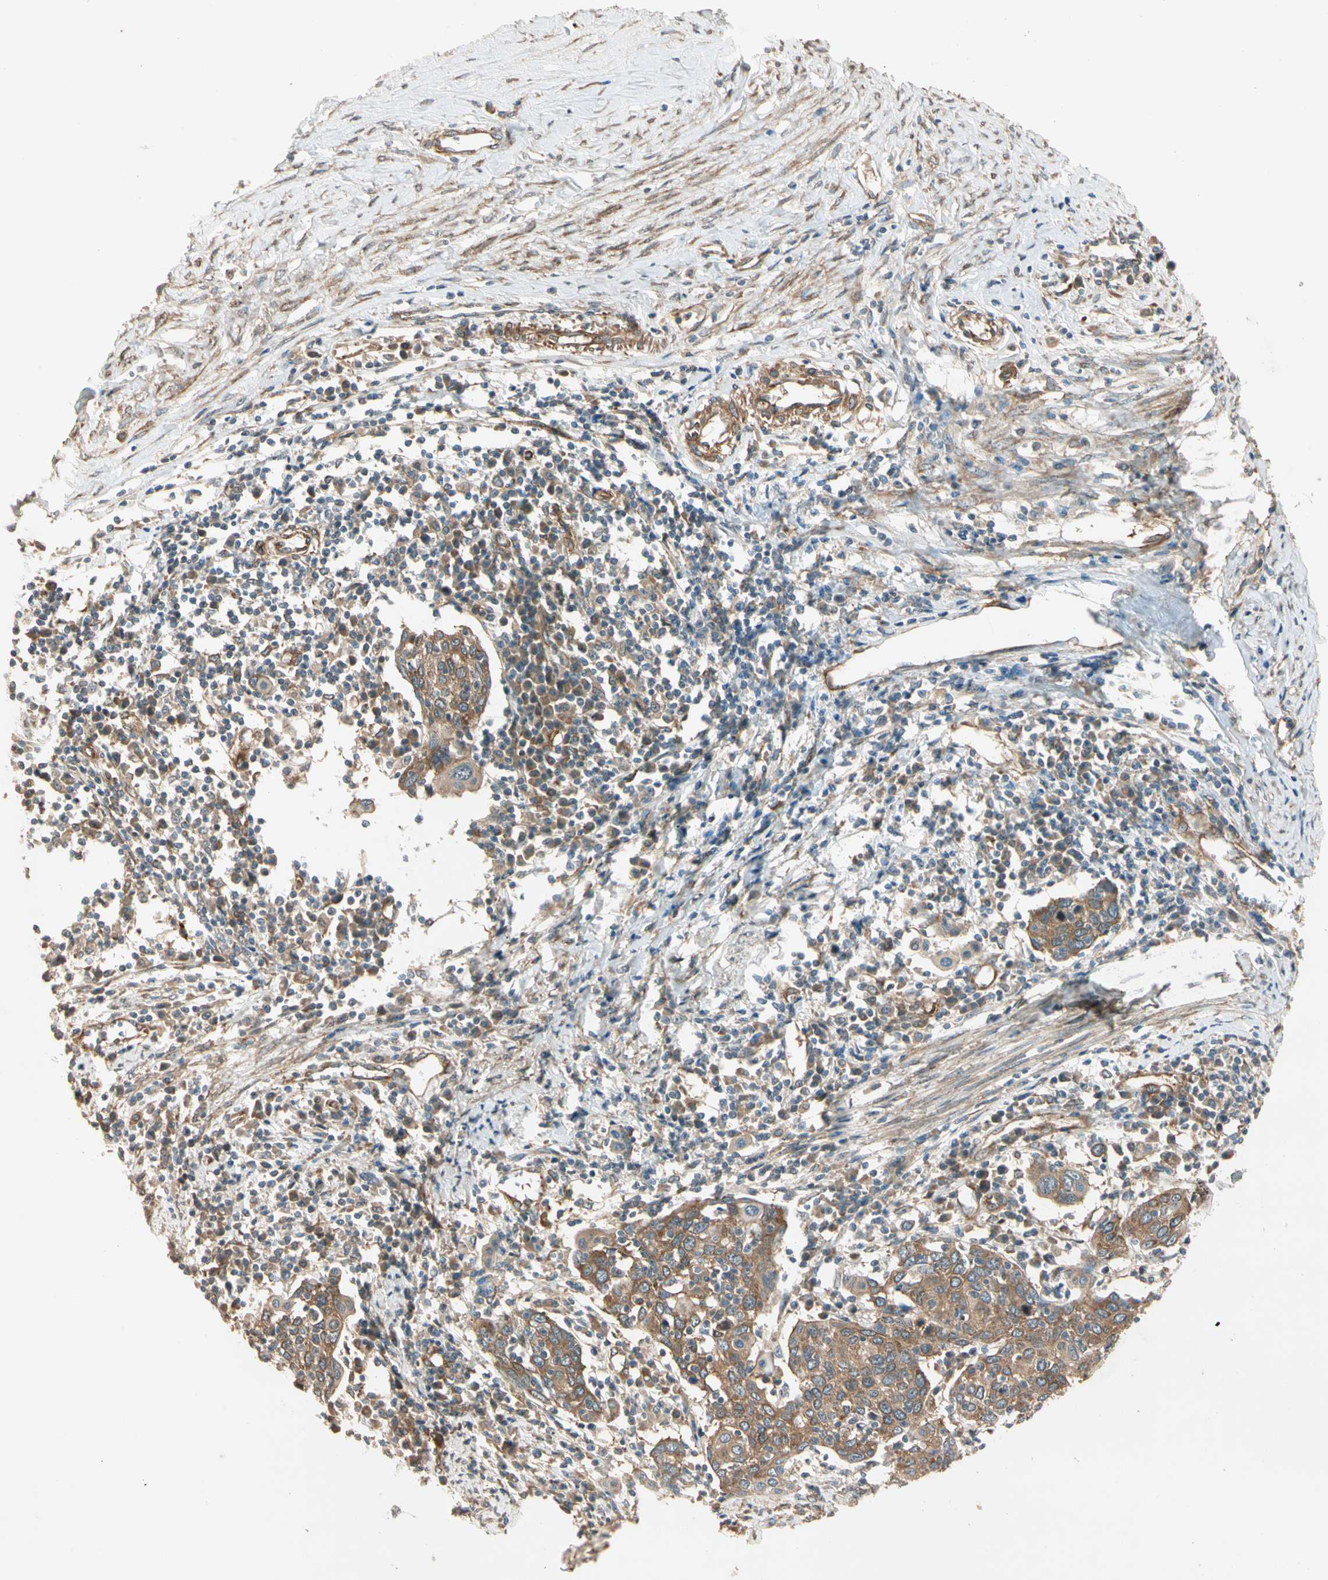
{"staining": {"intensity": "weak", "quantity": ">75%", "location": "cytoplasmic/membranous"}, "tissue": "cervical cancer", "cell_type": "Tumor cells", "image_type": "cancer", "snomed": [{"axis": "morphology", "description": "Squamous cell carcinoma, NOS"}, {"axis": "topography", "description": "Cervix"}], "caption": "Human cervical cancer stained with a protein marker shows weak staining in tumor cells.", "gene": "ROCK2", "patient": {"sex": "female", "age": 40}}